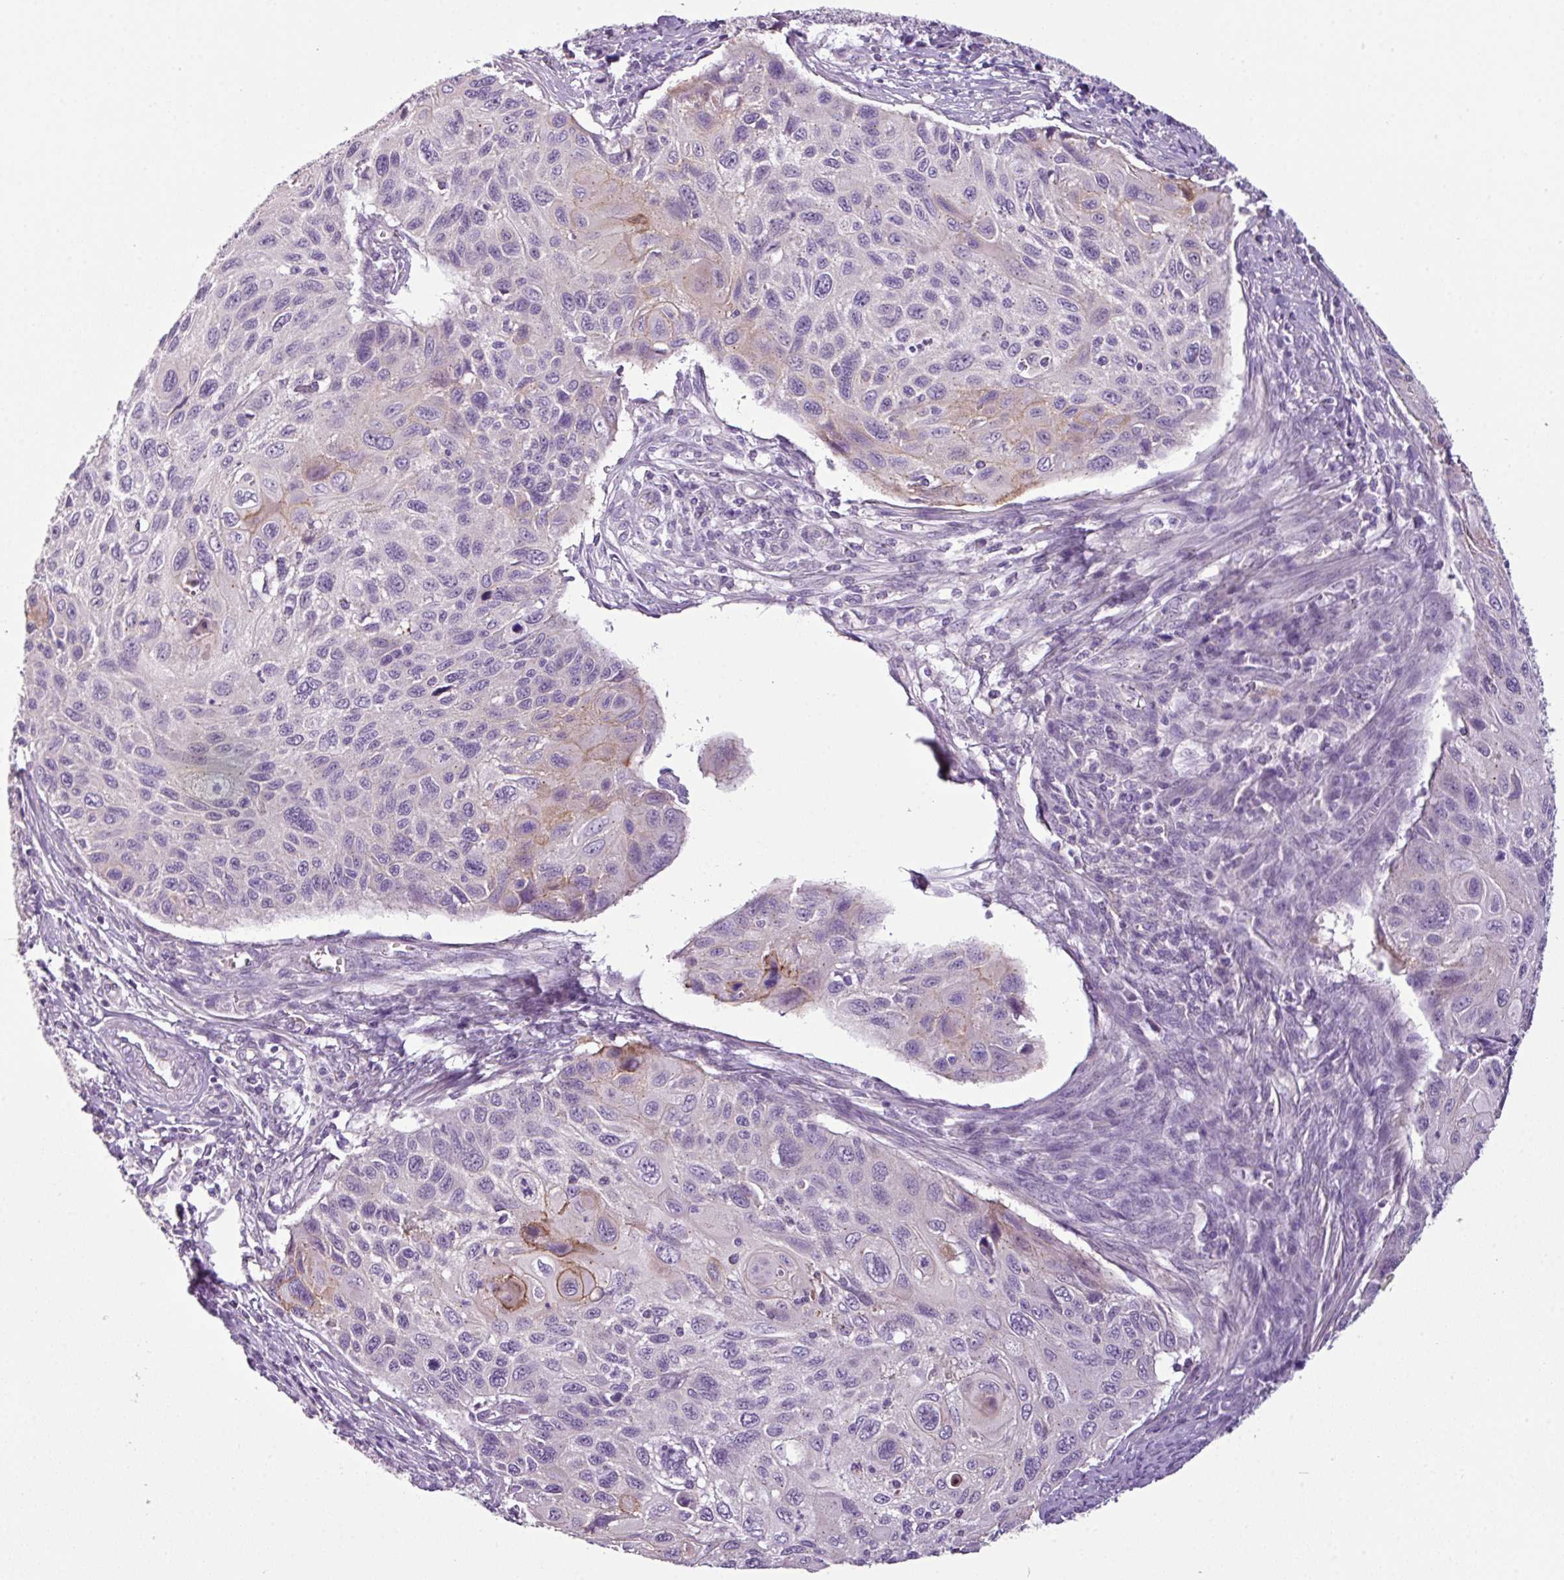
{"staining": {"intensity": "weak", "quantity": "<25%", "location": "cytoplasmic/membranous"}, "tissue": "cervical cancer", "cell_type": "Tumor cells", "image_type": "cancer", "snomed": [{"axis": "morphology", "description": "Squamous cell carcinoma, NOS"}, {"axis": "topography", "description": "Cervix"}], "caption": "An immunohistochemistry (IHC) photomicrograph of cervical cancer (squamous cell carcinoma) is shown. There is no staining in tumor cells of cervical cancer (squamous cell carcinoma).", "gene": "TMEM178B", "patient": {"sex": "female", "age": 70}}